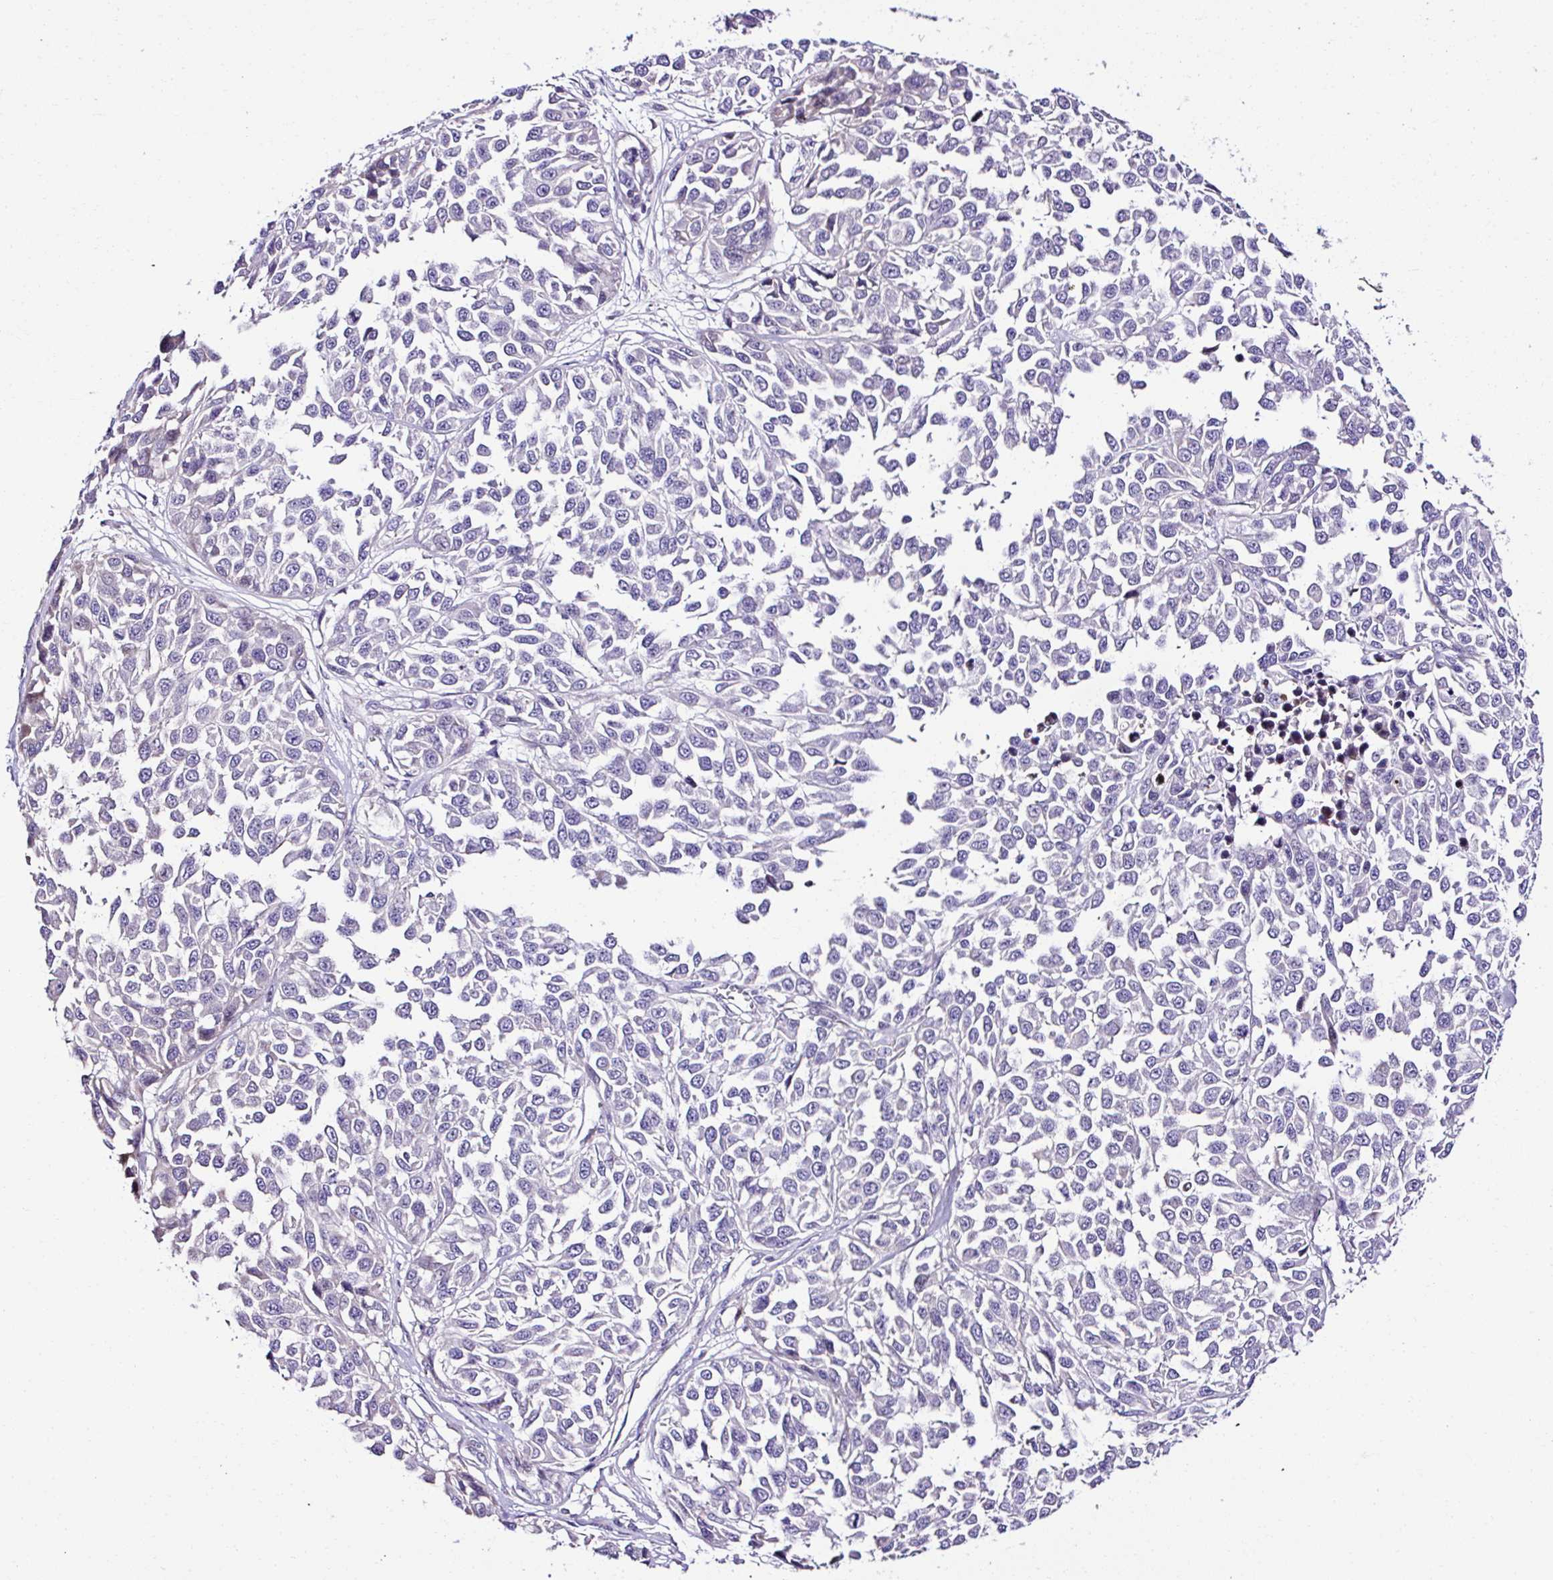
{"staining": {"intensity": "negative", "quantity": "none", "location": "none"}, "tissue": "melanoma", "cell_type": "Tumor cells", "image_type": "cancer", "snomed": [{"axis": "morphology", "description": "Malignant melanoma, NOS"}, {"axis": "topography", "description": "Skin"}], "caption": "Tumor cells show no significant protein staining in melanoma.", "gene": "CCDC85C", "patient": {"sex": "male", "age": 62}}